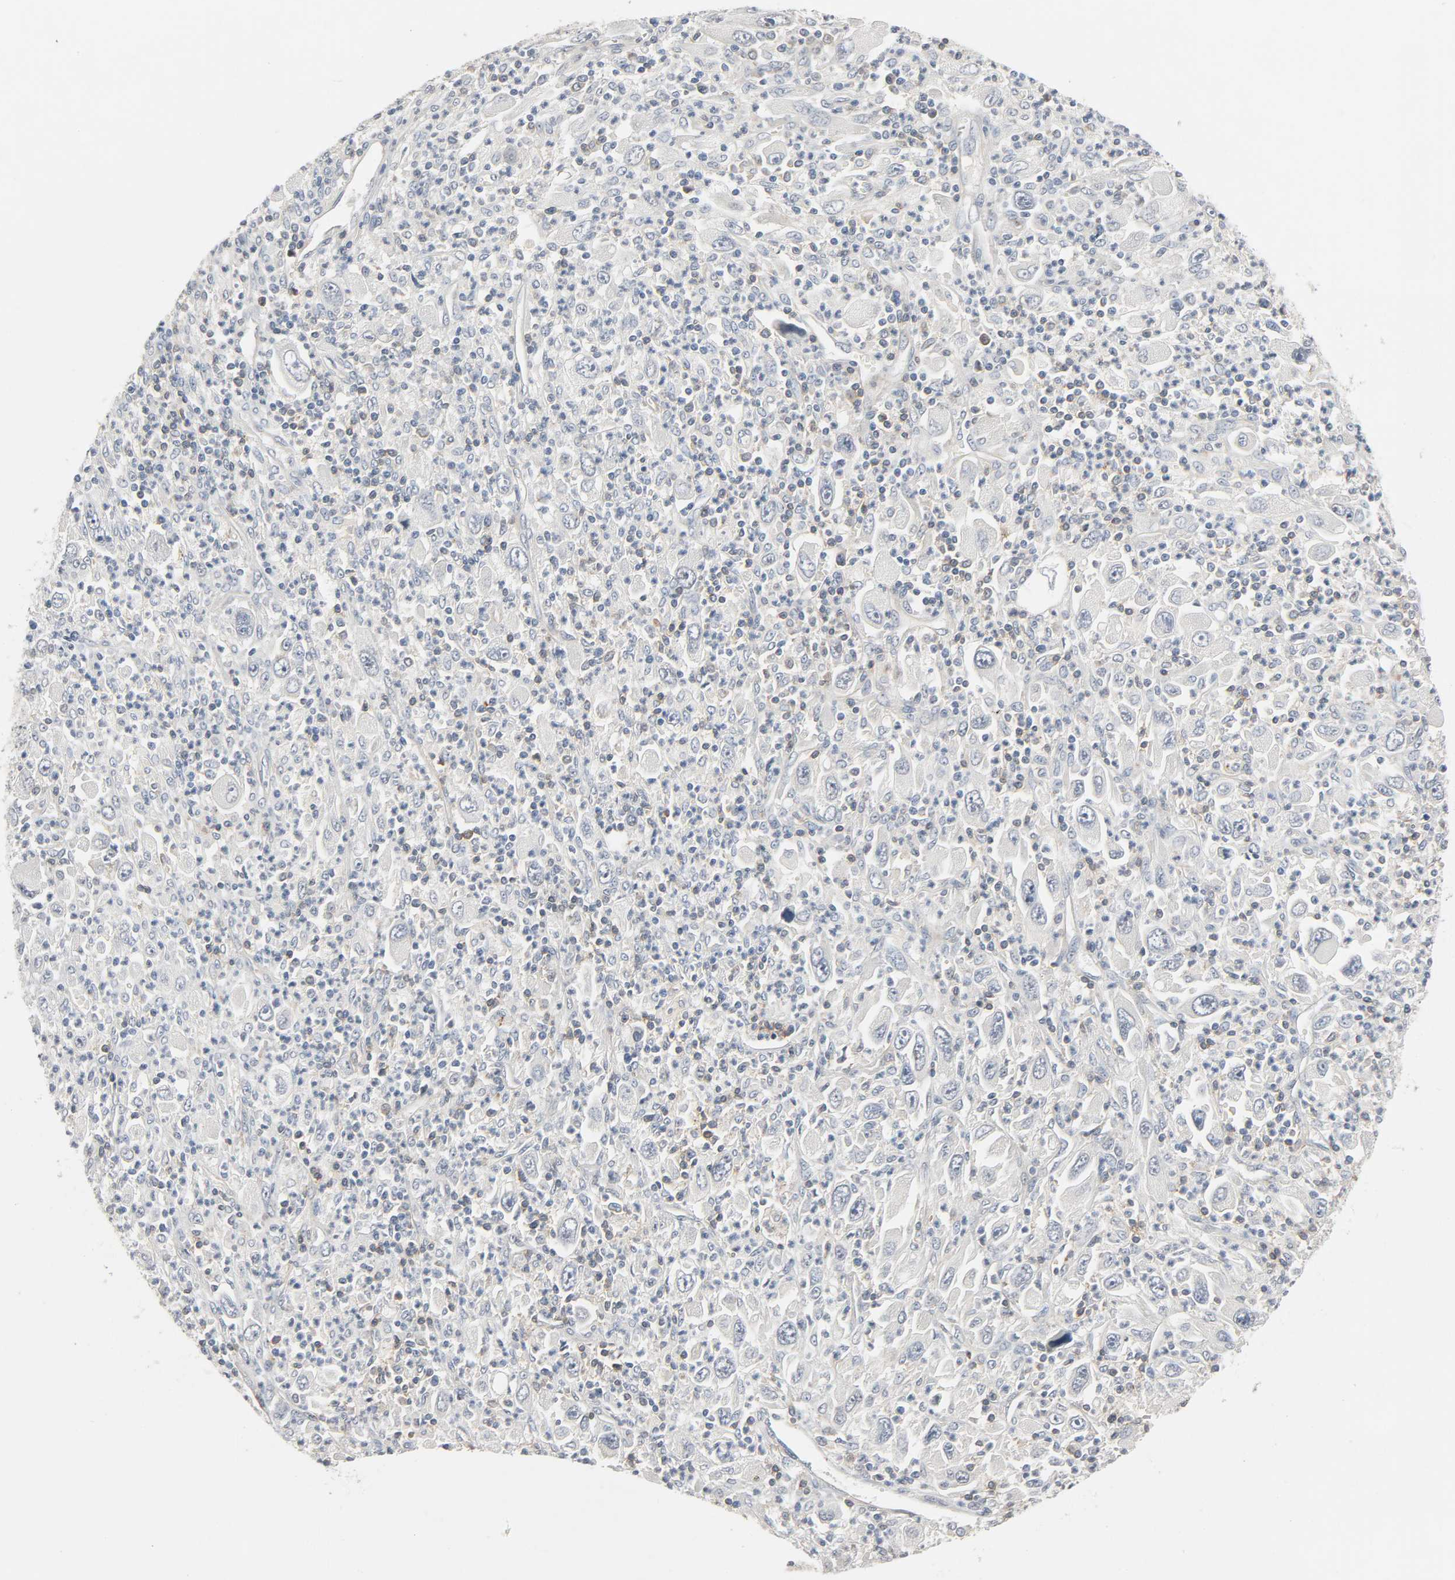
{"staining": {"intensity": "negative", "quantity": "none", "location": "none"}, "tissue": "melanoma", "cell_type": "Tumor cells", "image_type": "cancer", "snomed": [{"axis": "morphology", "description": "Malignant melanoma, Metastatic site"}, {"axis": "topography", "description": "Skin"}], "caption": "Immunohistochemistry (IHC) of malignant melanoma (metastatic site) exhibits no staining in tumor cells. Brightfield microscopy of immunohistochemistry stained with DAB (3,3'-diaminobenzidine) (brown) and hematoxylin (blue), captured at high magnification.", "gene": "CD4", "patient": {"sex": "female", "age": 56}}